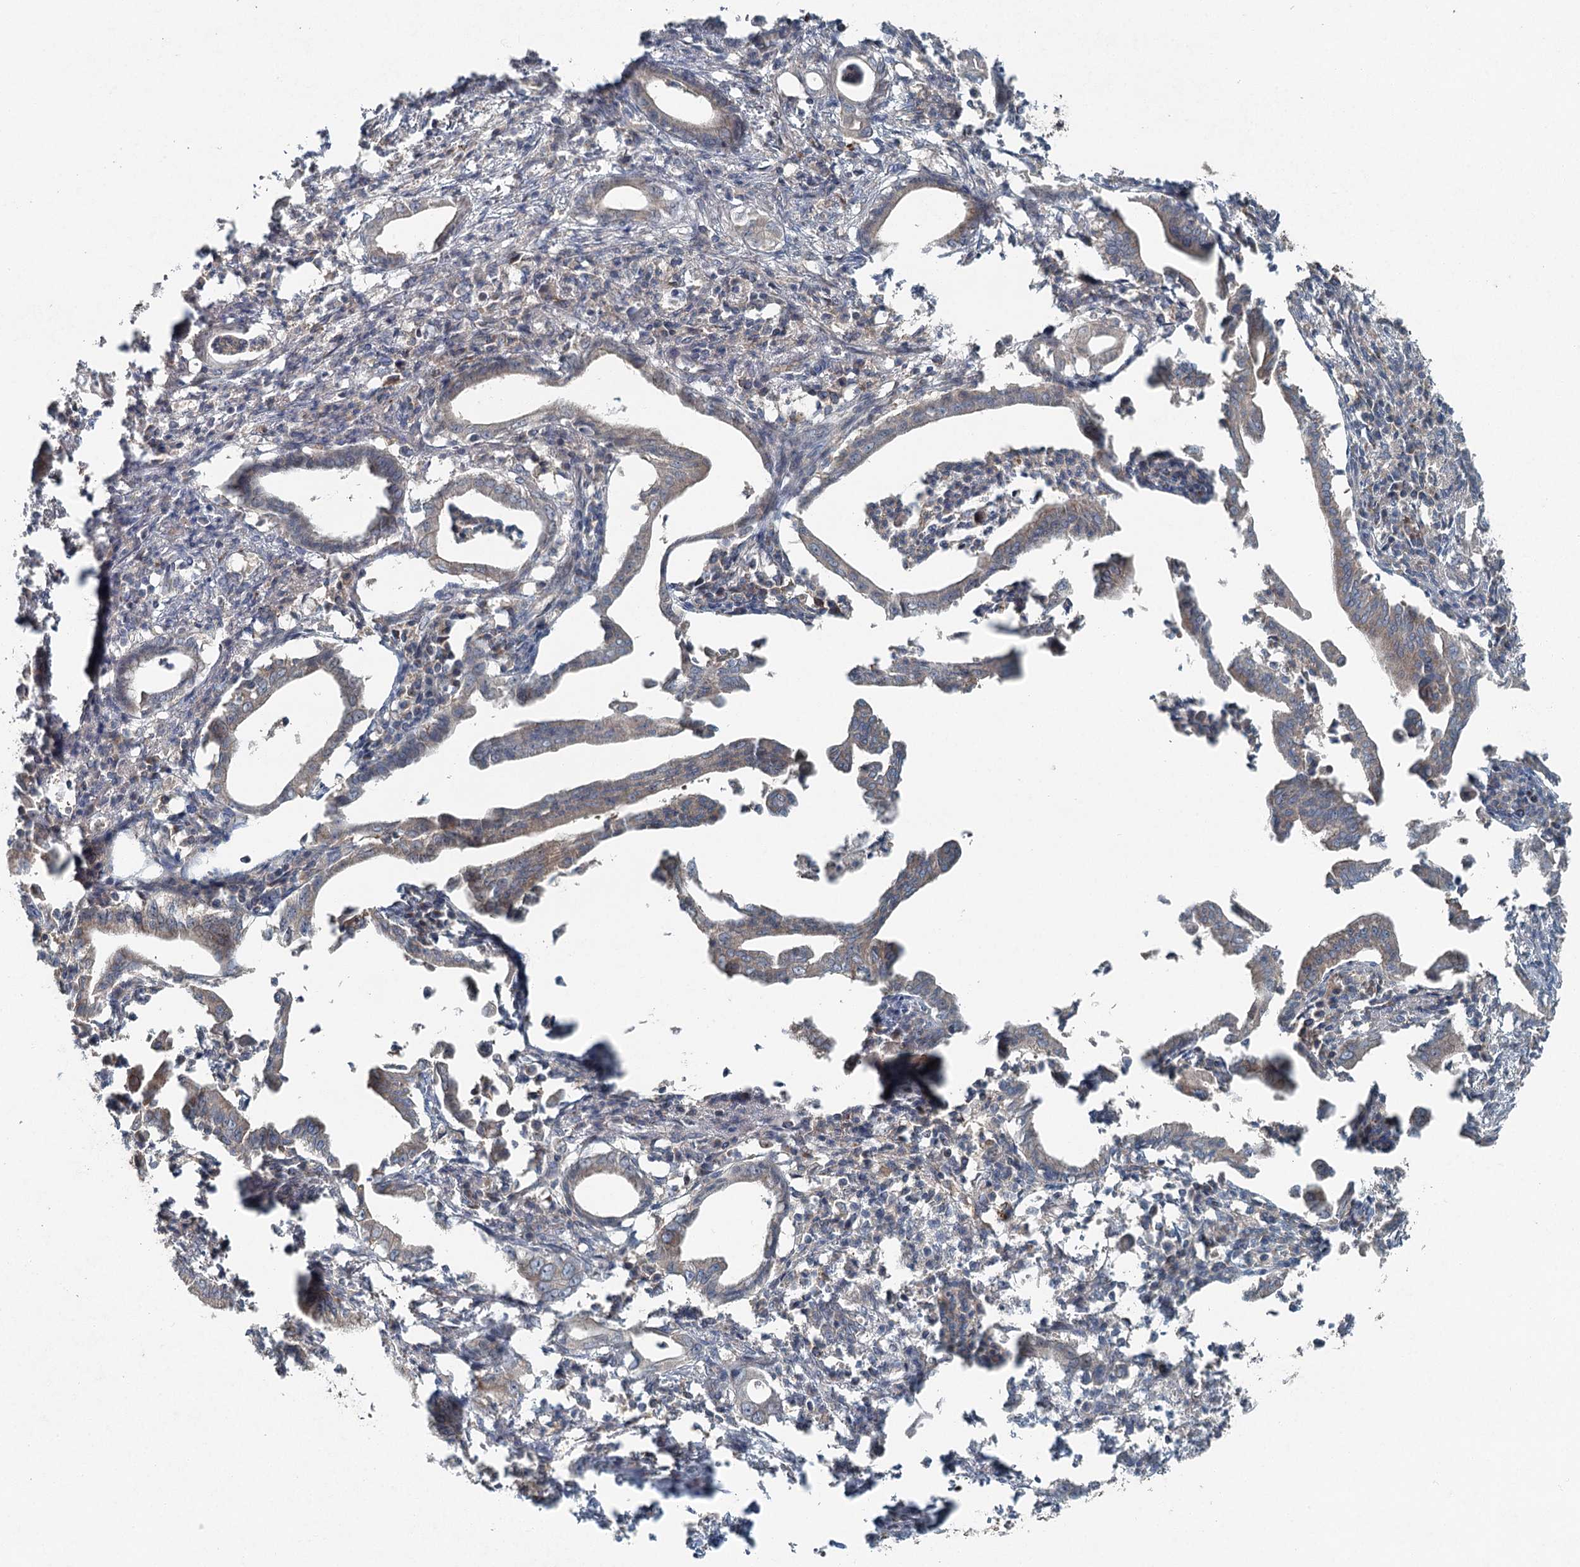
{"staining": {"intensity": "weak", "quantity": "25%-75%", "location": "cytoplasmic/membranous"}, "tissue": "pancreatic cancer", "cell_type": "Tumor cells", "image_type": "cancer", "snomed": [{"axis": "morphology", "description": "Adenocarcinoma, NOS"}, {"axis": "topography", "description": "Pancreas"}], "caption": "Tumor cells demonstrate low levels of weak cytoplasmic/membranous positivity in approximately 25%-75% of cells in human pancreatic cancer (adenocarcinoma).", "gene": "SKIC3", "patient": {"sex": "female", "age": 55}}